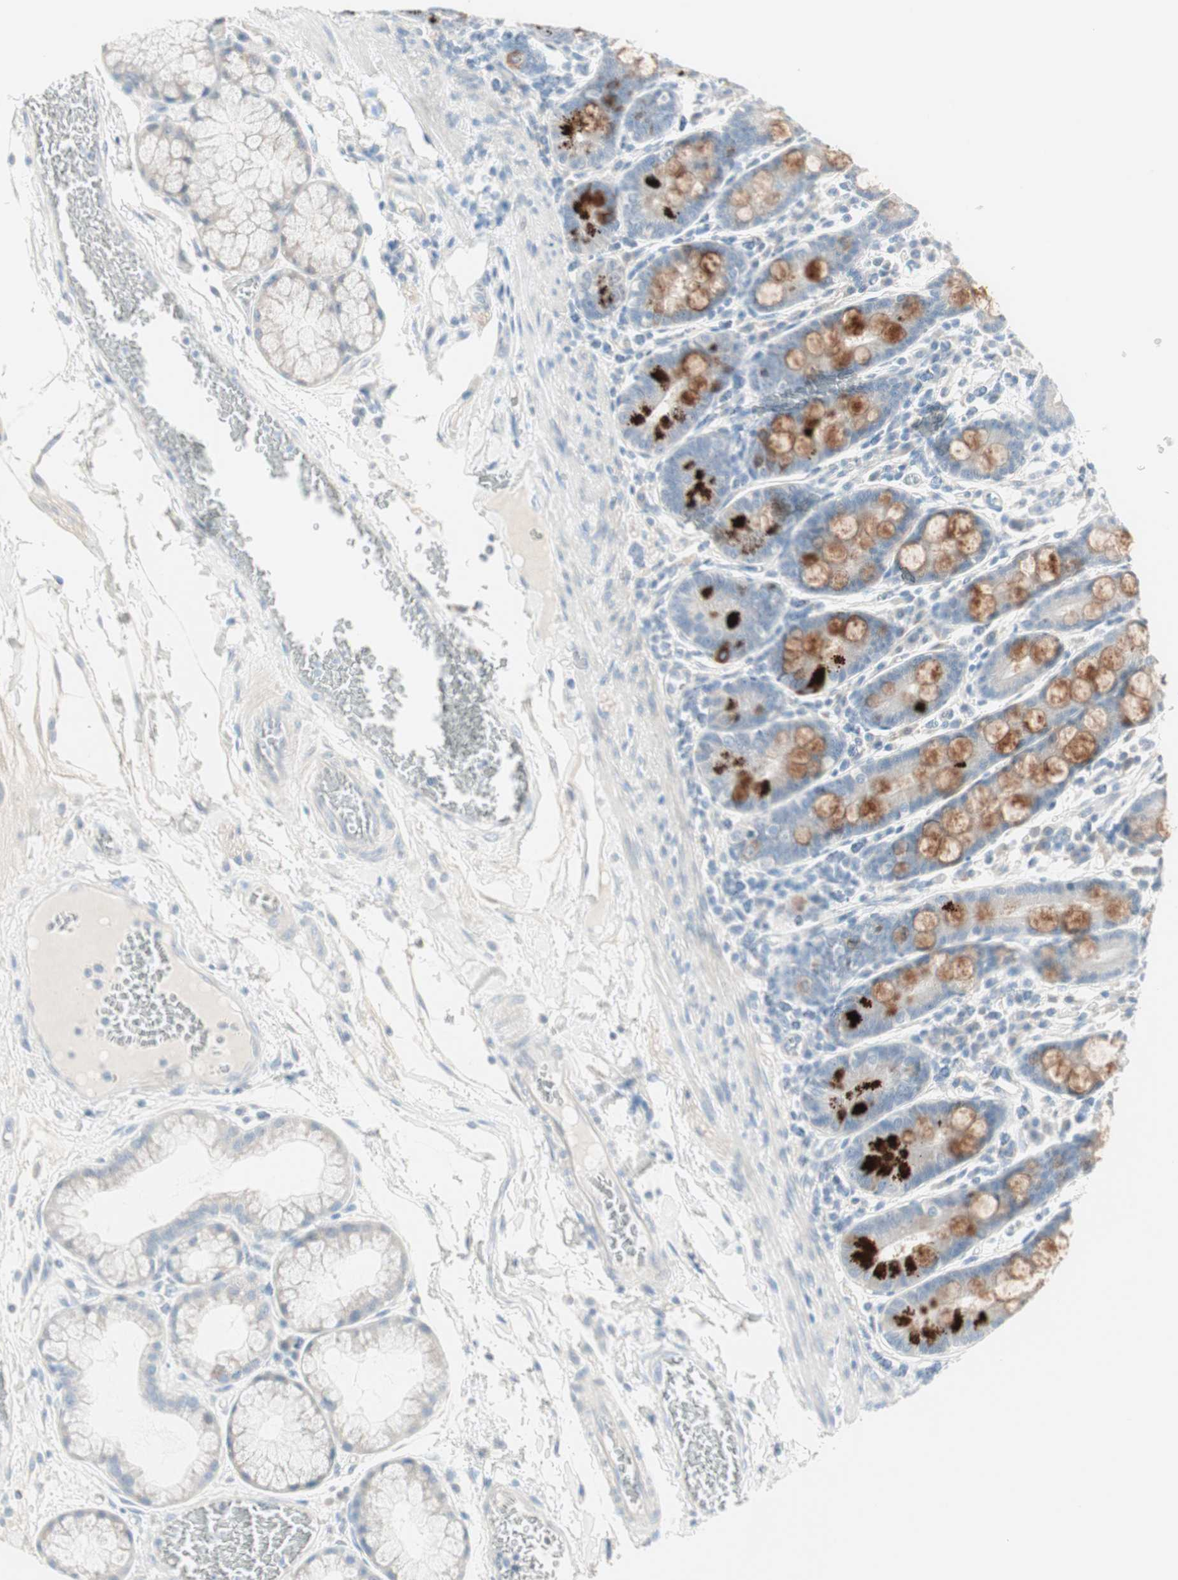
{"staining": {"intensity": "moderate", "quantity": "<25%", "location": "cytoplasmic/membranous"}, "tissue": "duodenum", "cell_type": "Glandular cells", "image_type": "normal", "snomed": [{"axis": "morphology", "description": "Normal tissue, NOS"}, {"axis": "topography", "description": "Duodenum"}], "caption": "Moderate cytoplasmic/membranous positivity for a protein is present in approximately <25% of glandular cells of benign duodenum using immunohistochemistry.", "gene": "SULT1C2", "patient": {"sex": "male", "age": 50}}